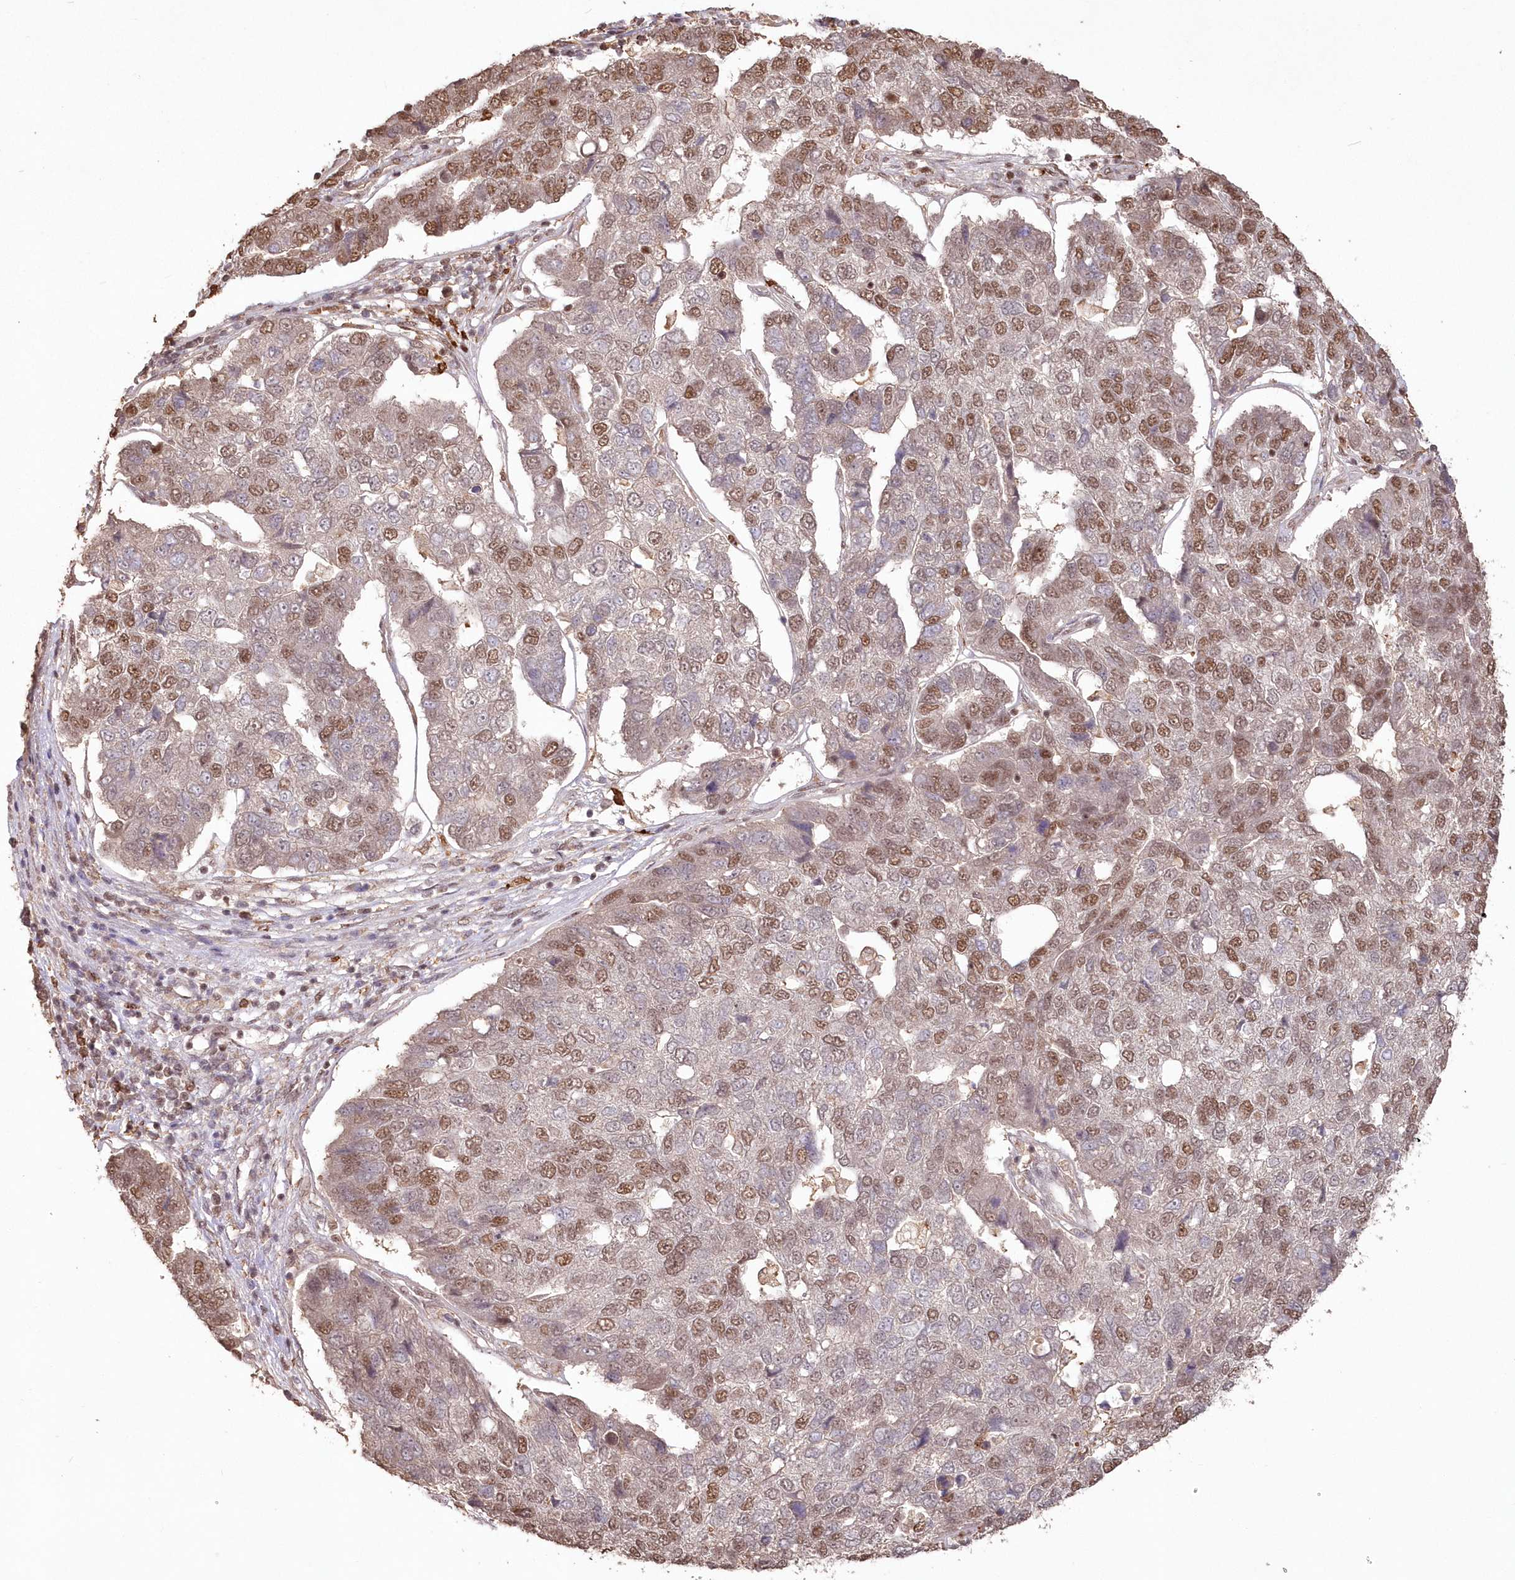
{"staining": {"intensity": "moderate", "quantity": ">75%", "location": "nuclear"}, "tissue": "pancreatic cancer", "cell_type": "Tumor cells", "image_type": "cancer", "snomed": [{"axis": "morphology", "description": "Adenocarcinoma, NOS"}, {"axis": "topography", "description": "Pancreas"}], "caption": "This photomicrograph demonstrates pancreatic cancer stained with immunohistochemistry (IHC) to label a protein in brown. The nuclear of tumor cells show moderate positivity for the protein. Nuclei are counter-stained blue.", "gene": "PDS5A", "patient": {"sex": "female", "age": 61}}